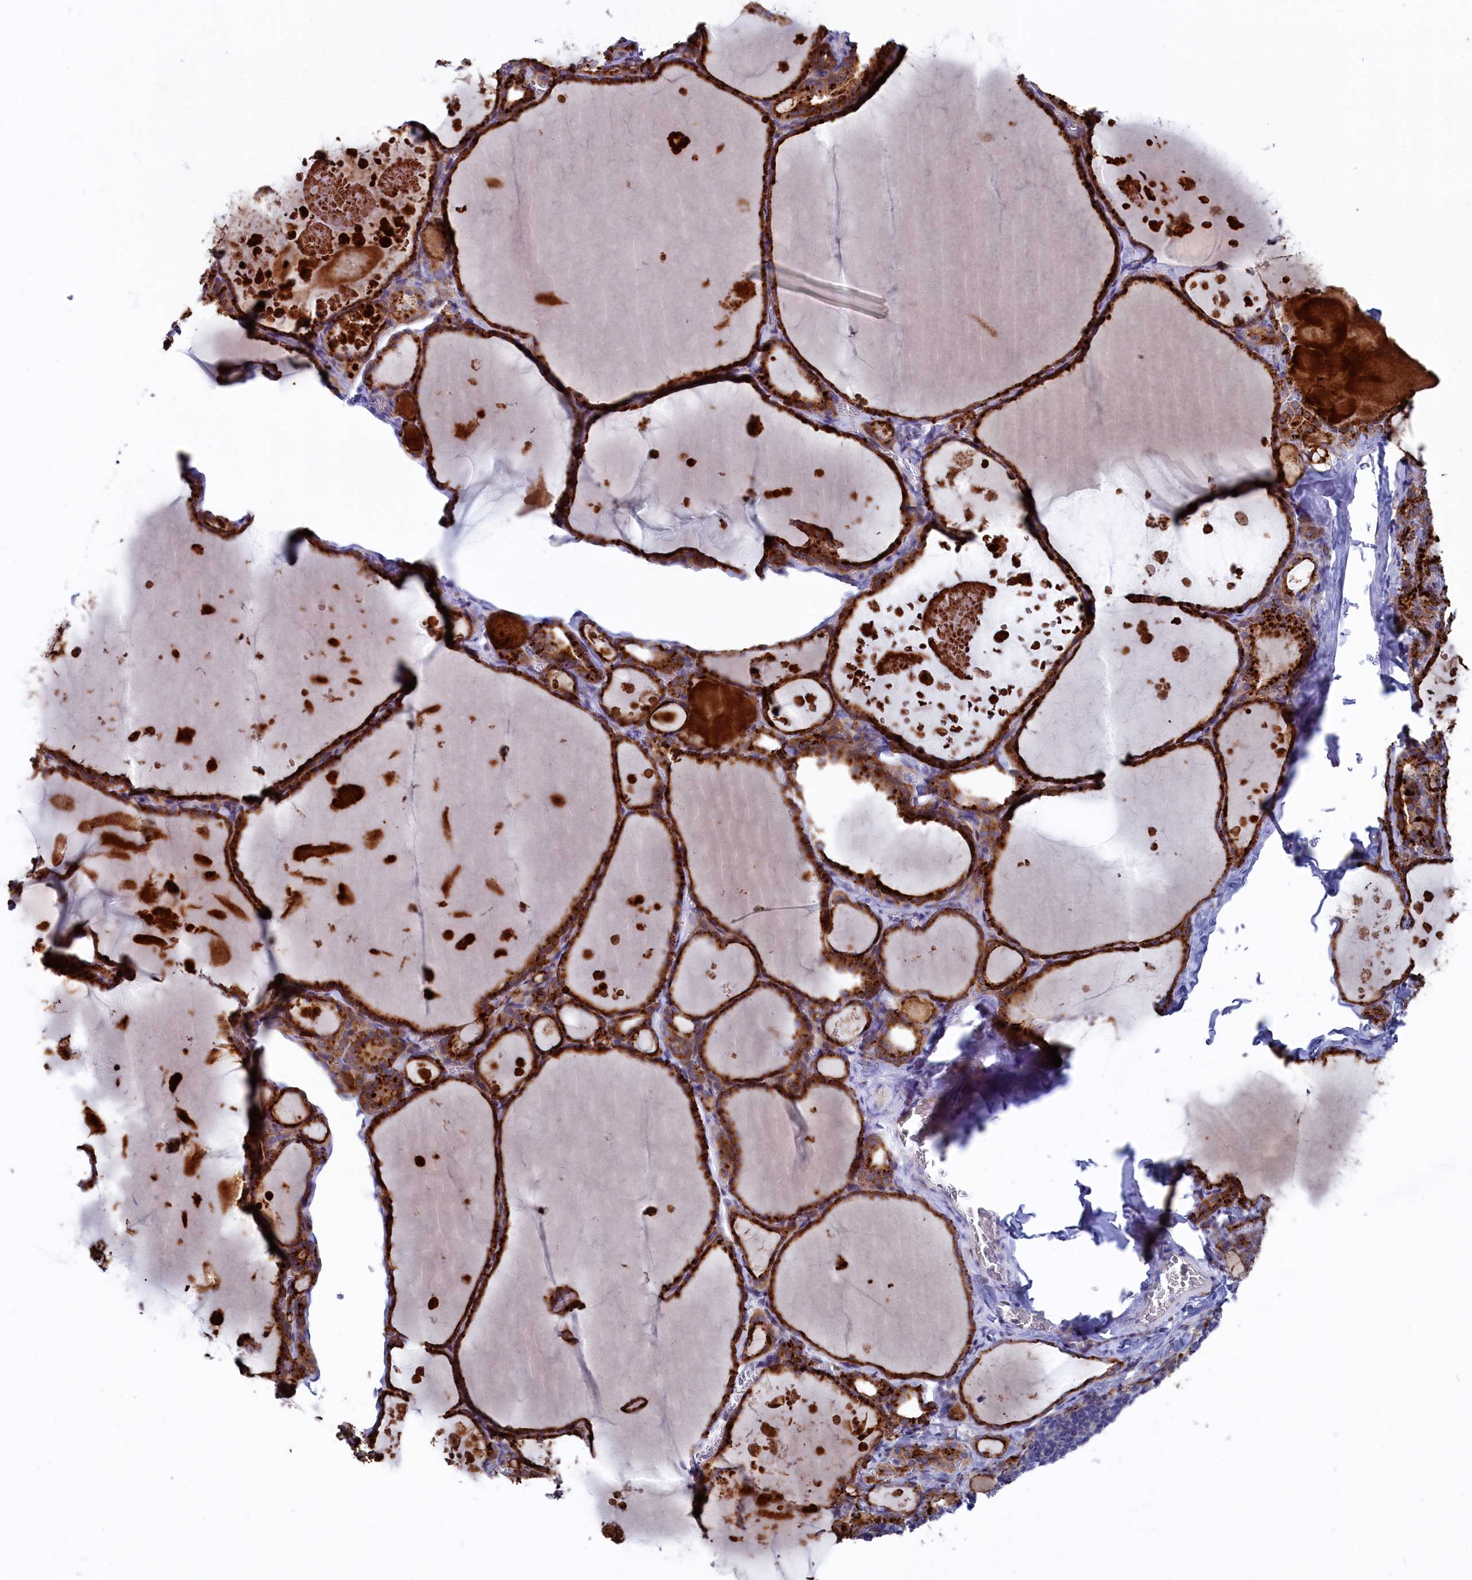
{"staining": {"intensity": "strong", "quantity": ">75%", "location": "cytoplasmic/membranous"}, "tissue": "thyroid gland", "cell_type": "Glandular cells", "image_type": "normal", "snomed": [{"axis": "morphology", "description": "Normal tissue, NOS"}, {"axis": "topography", "description": "Thyroid gland"}], "caption": "Human thyroid gland stained with a brown dye displays strong cytoplasmic/membranous positive expression in approximately >75% of glandular cells.", "gene": "NUDT7", "patient": {"sex": "male", "age": 56}}